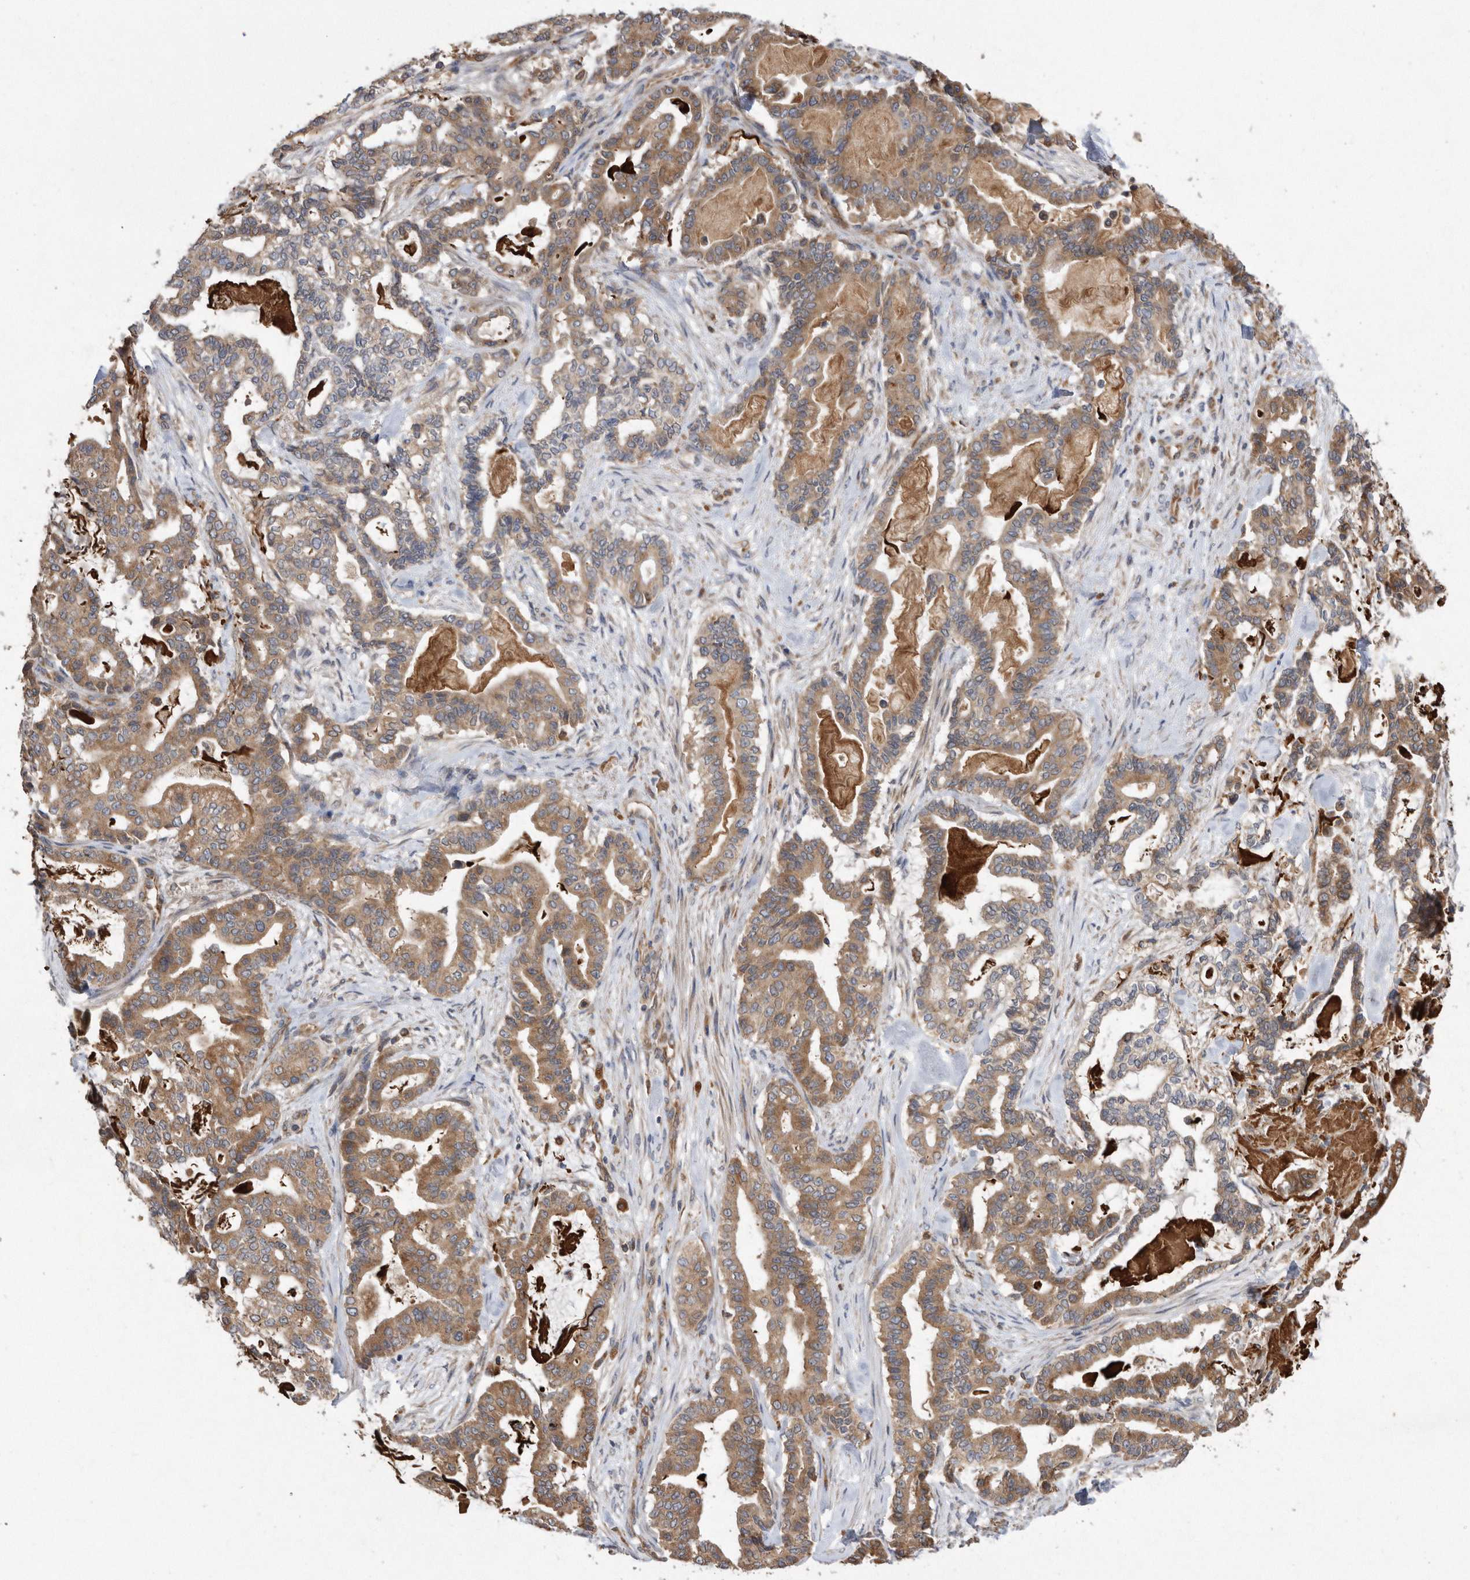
{"staining": {"intensity": "moderate", "quantity": ">75%", "location": "cytoplasmic/membranous"}, "tissue": "pancreatic cancer", "cell_type": "Tumor cells", "image_type": "cancer", "snomed": [{"axis": "morphology", "description": "Adenocarcinoma, NOS"}, {"axis": "topography", "description": "Pancreas"}], "caption": "Protein staining displays moderate cytoplasmic/membranous expression in approximately >75% of tumor cells in pancreatic adenocarcinoma.", "gene": "PON2", "patient": {"sex": "male", "age": 63}}